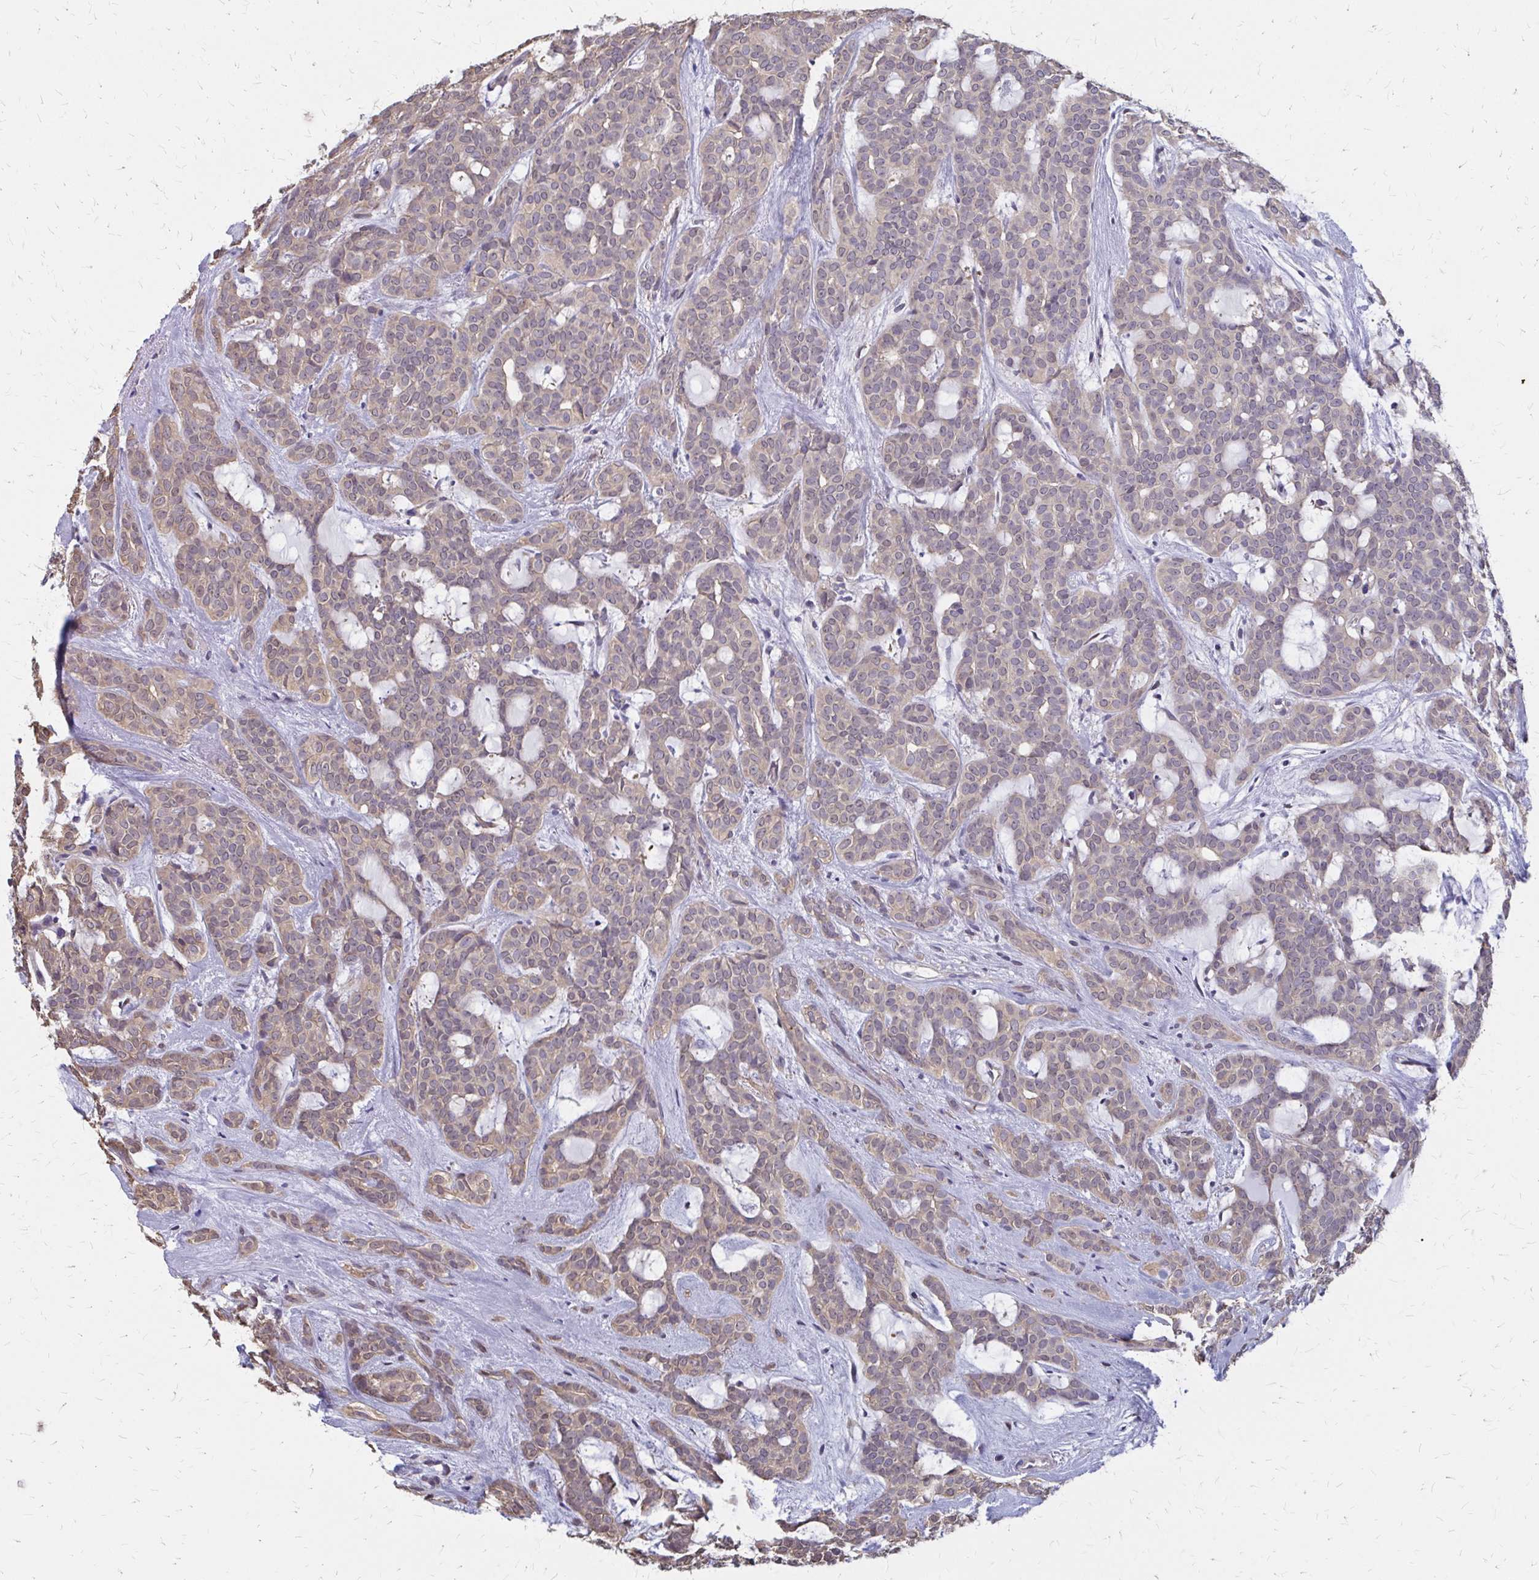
{"staining": {"intensity": "weak", "quantity": "25%-75%", "location": "cytoplasmic/membranous"}, "tissue": "head and neck cancer", "cell_type": "Tumor cells", "image_type": "cancer", "snomed": [{"axis": "morphology", "description": "Adenocarcinoma, NOS"}, {"axis": "topography", "description": "Head-Neck"}], "caption": "Immunohistochemistry (IHC) of head and neck adenocarcinoma exhibits low levels of weak cytoplasmic/membranous staining in approximately 25%-75% of tumor cells.", "gene": "IFI44L", "patient": {"sex": "female", "age": 57}}